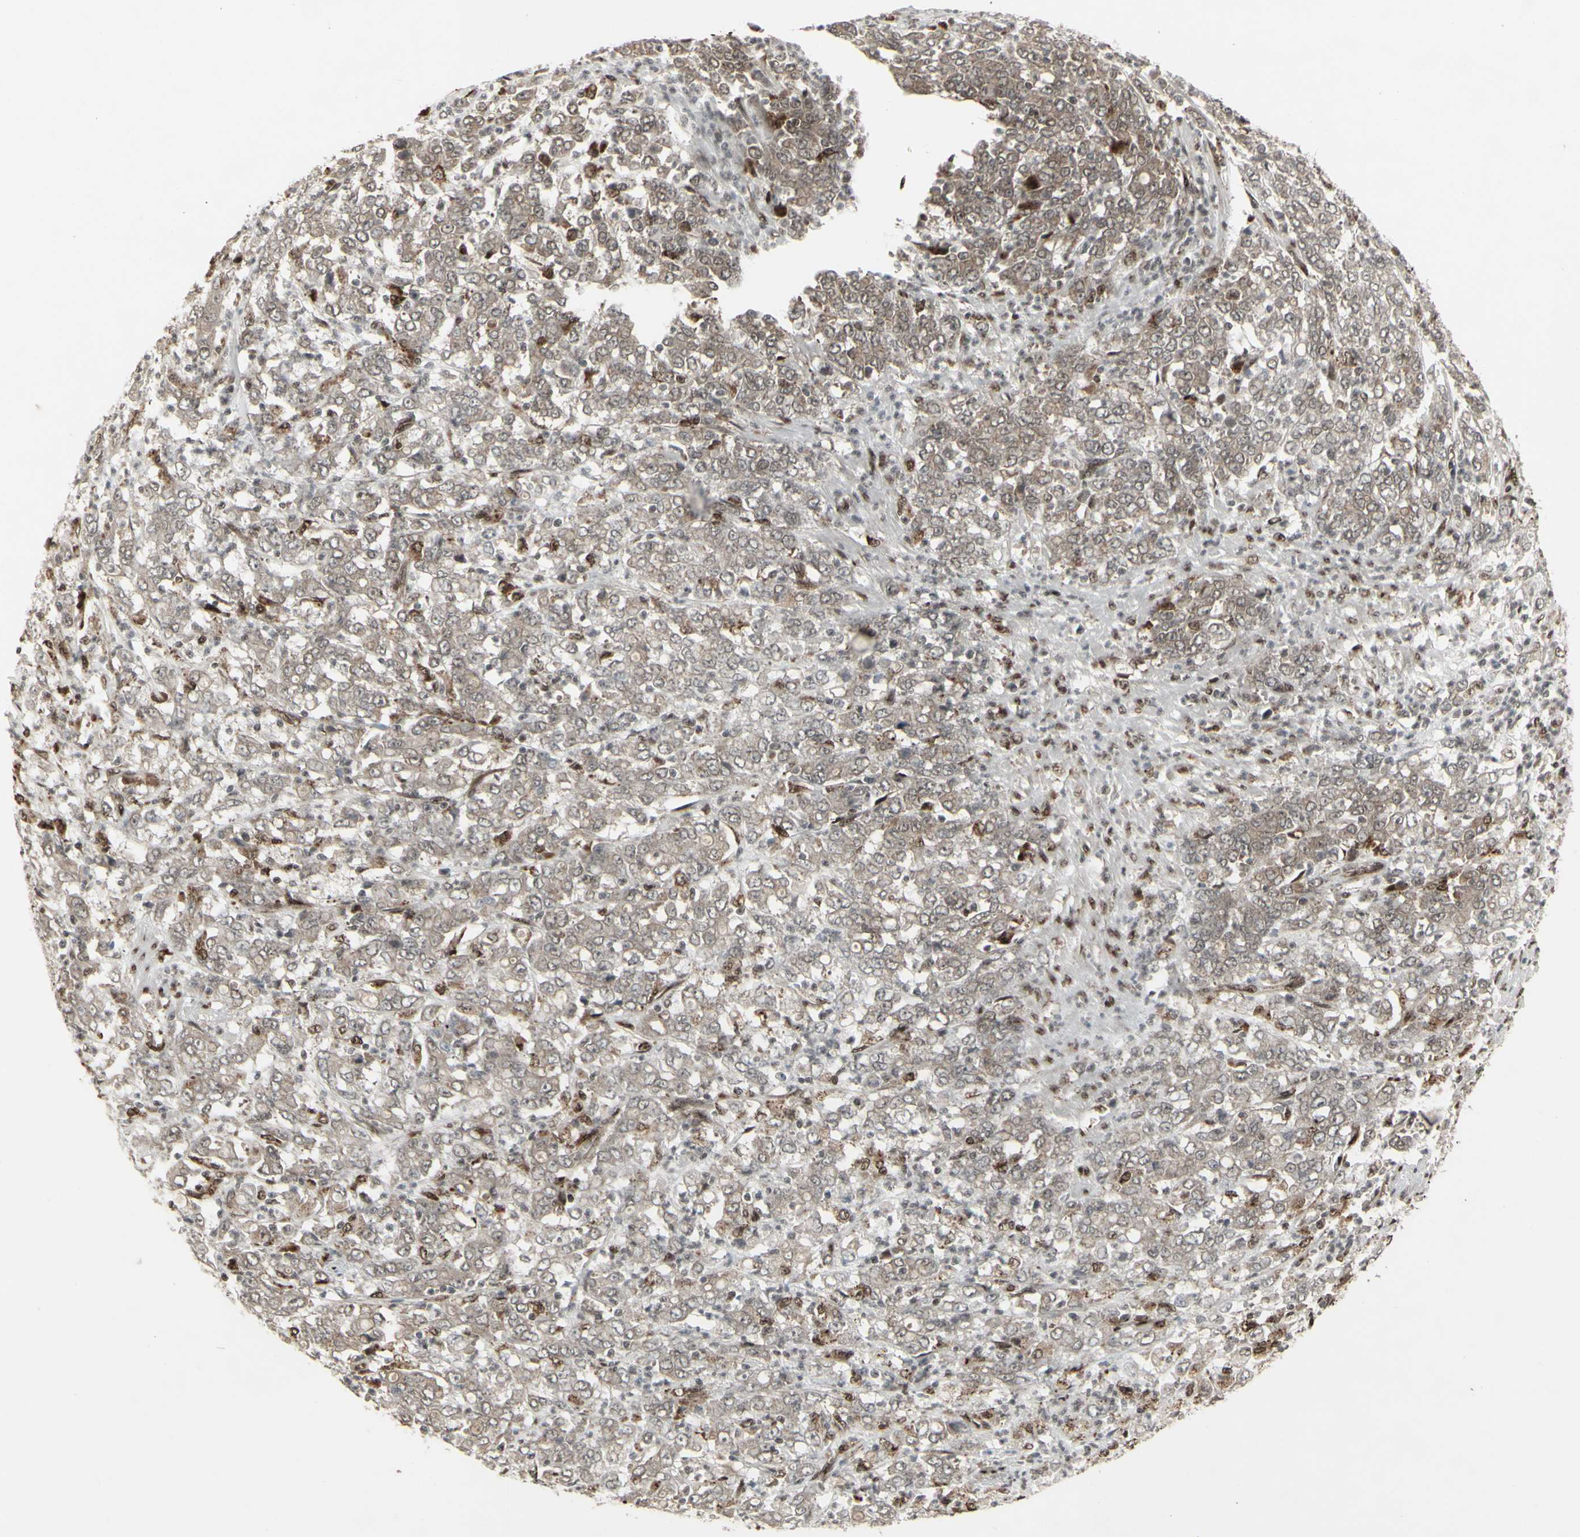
{"staining": {"intensity": "moderate", "quantity": ">75%", "location": "cytoplasmic/membranous"}, "tissue": "stomach cancer", "cell_type": "Tumor cells", "image_type": "cancer", "snomed": [{"axis": "morphology", "description": "Adenocarcinoma, NOS"}, {"axis": "topography", "description": "Stomach, lower"}], "caption": "Stomach cancer (adenocarcinoma) was stained to show a protein in brown. There is medium levels of moderate cytoplasmic/membranous staining in approximately >75% of tumor cells.", "gene": "CBX1", "patient": {"sex": "female", "age": 71}}